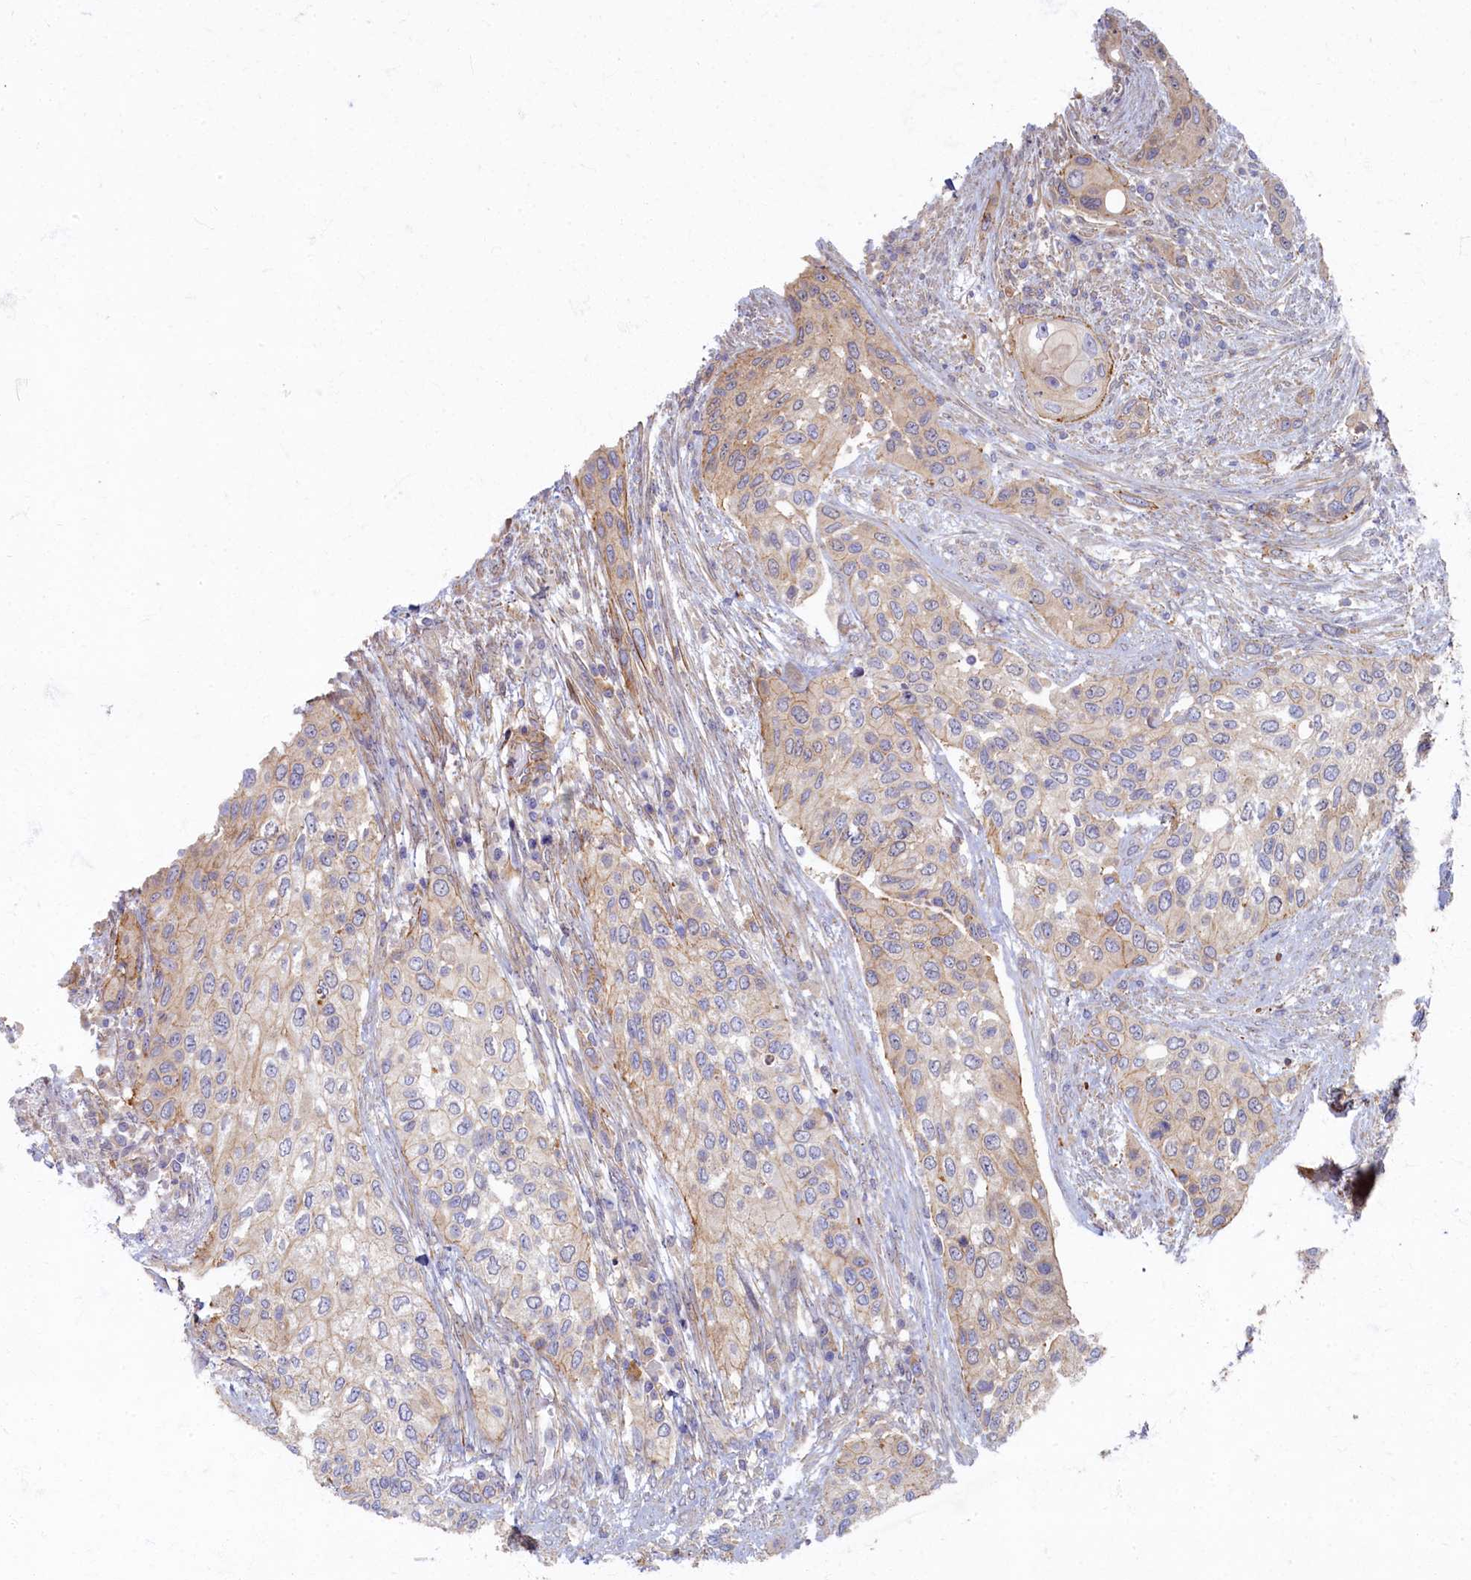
{"staining": {"intensity": "weak", "quantity": "<25%", "location": "cytoplasmic/membranous"}, "tissue": "urothelial cancer", "cell_type": "Tumor cells", "image_type": "cancer", "snomed": [{"axis": "morphology", "description": "Normal tissue, NOS"}, {"axis": "morphology", "description": "Urothelial carcinoma, High grade"}, {"axis": "topography", "description": "Vascular tissue"}, {"axis": "topography", "description": "Urinary bladder"}], "caption": "The micrograph reveals no significant staining in tumor cells of high-grade urothelial carcinoma.", "gene": "PSMG2", "patient": {"sex": "female", "age": 56}}